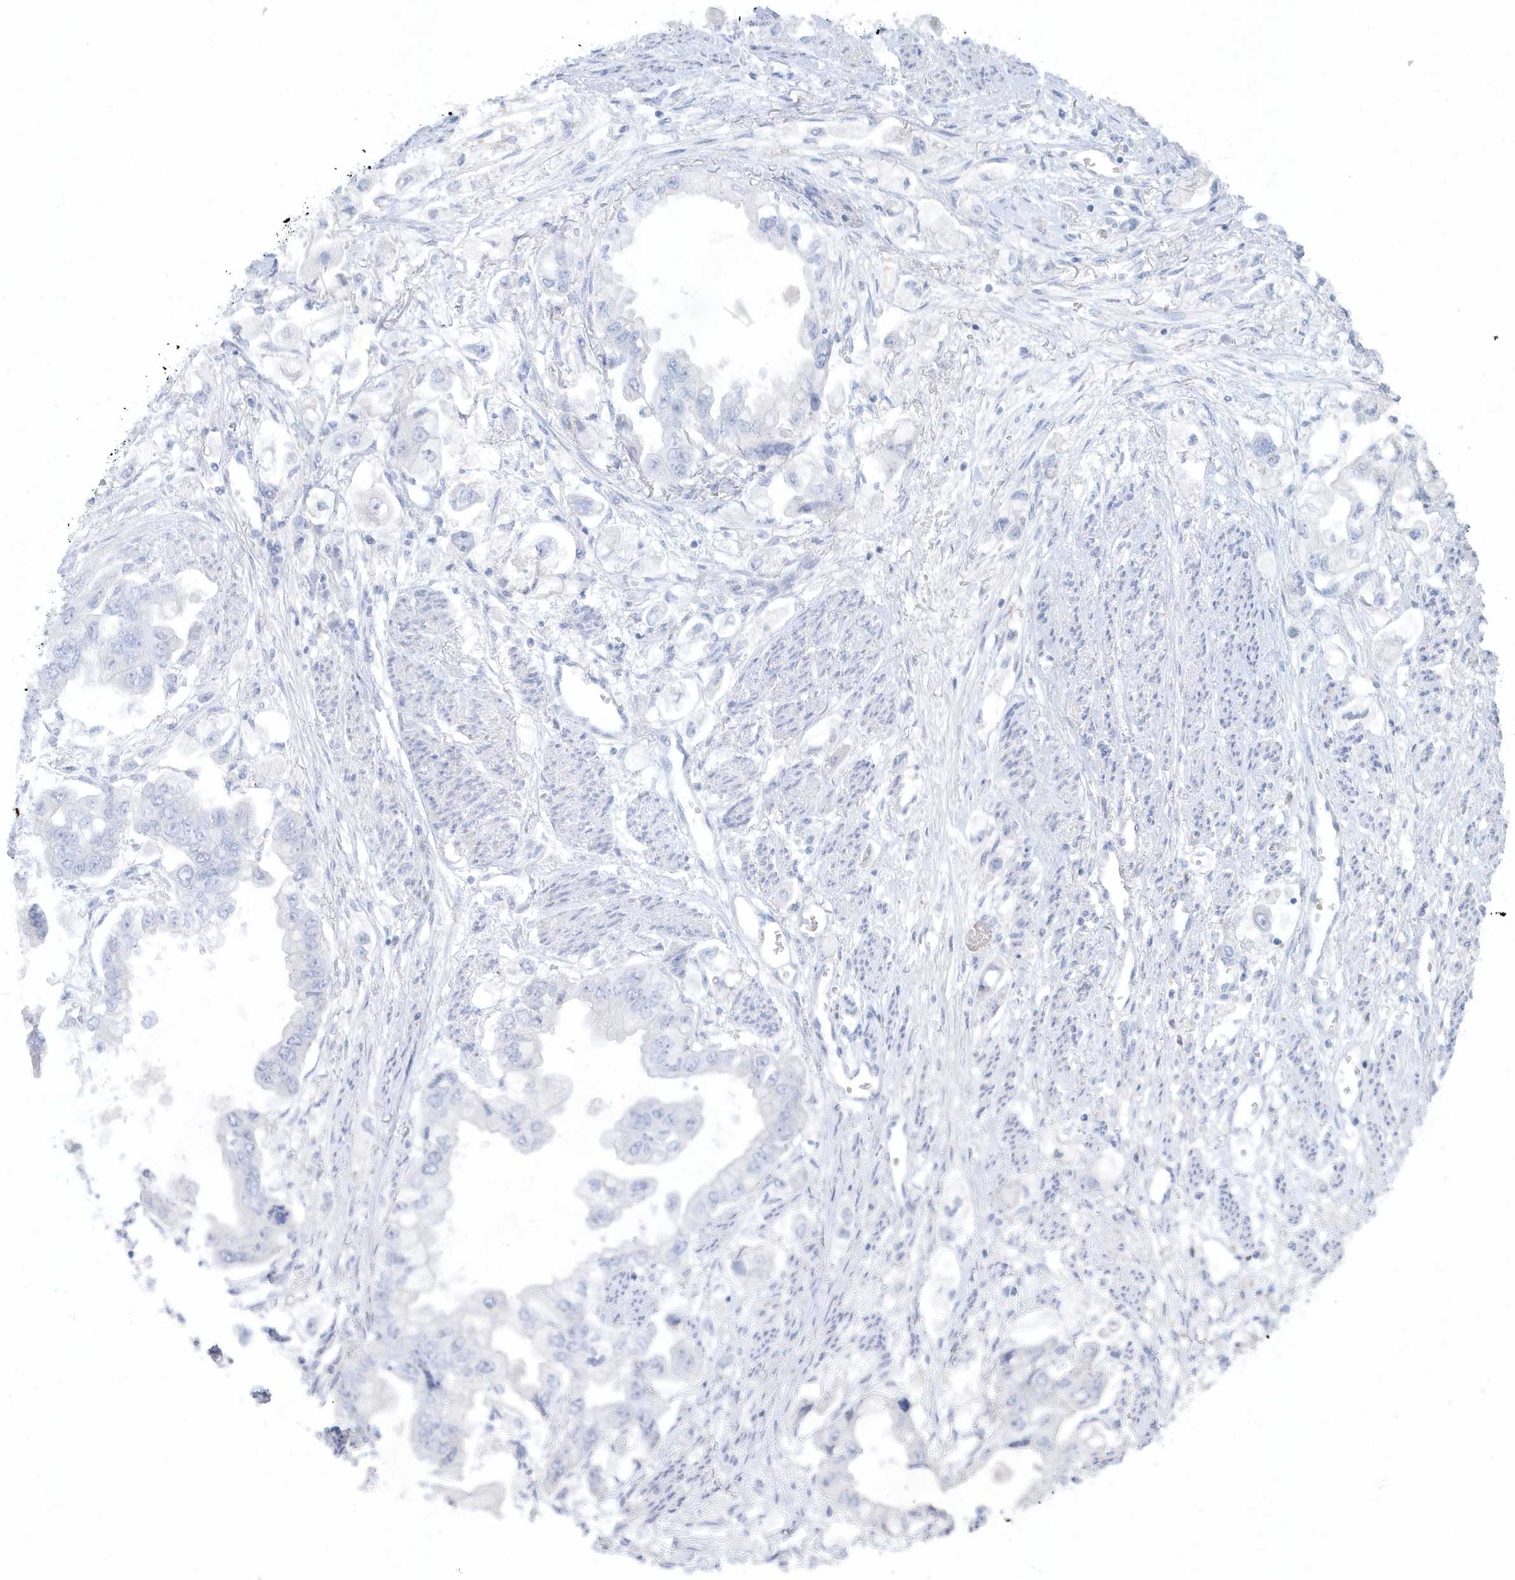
{"staining": {"intensity": "negative", "quantity": "none", "location": "none"}, "tissue": "stomach cancer", "cell_type": "Tumor cells", "image_type": "cancer", "snomed": [{"axis": "morphology", "description": "Adenocarcinoma, NOS"}, {"axis": "topography", "description": "Stomach"}], "caption": "Immunohistochemical staining of stomach cancer (adenocarcinoma) demonstrates no significant positivity in tumor cells.", "gene": "FAM98A", "patient": {"sex": "male", "age": 62}}